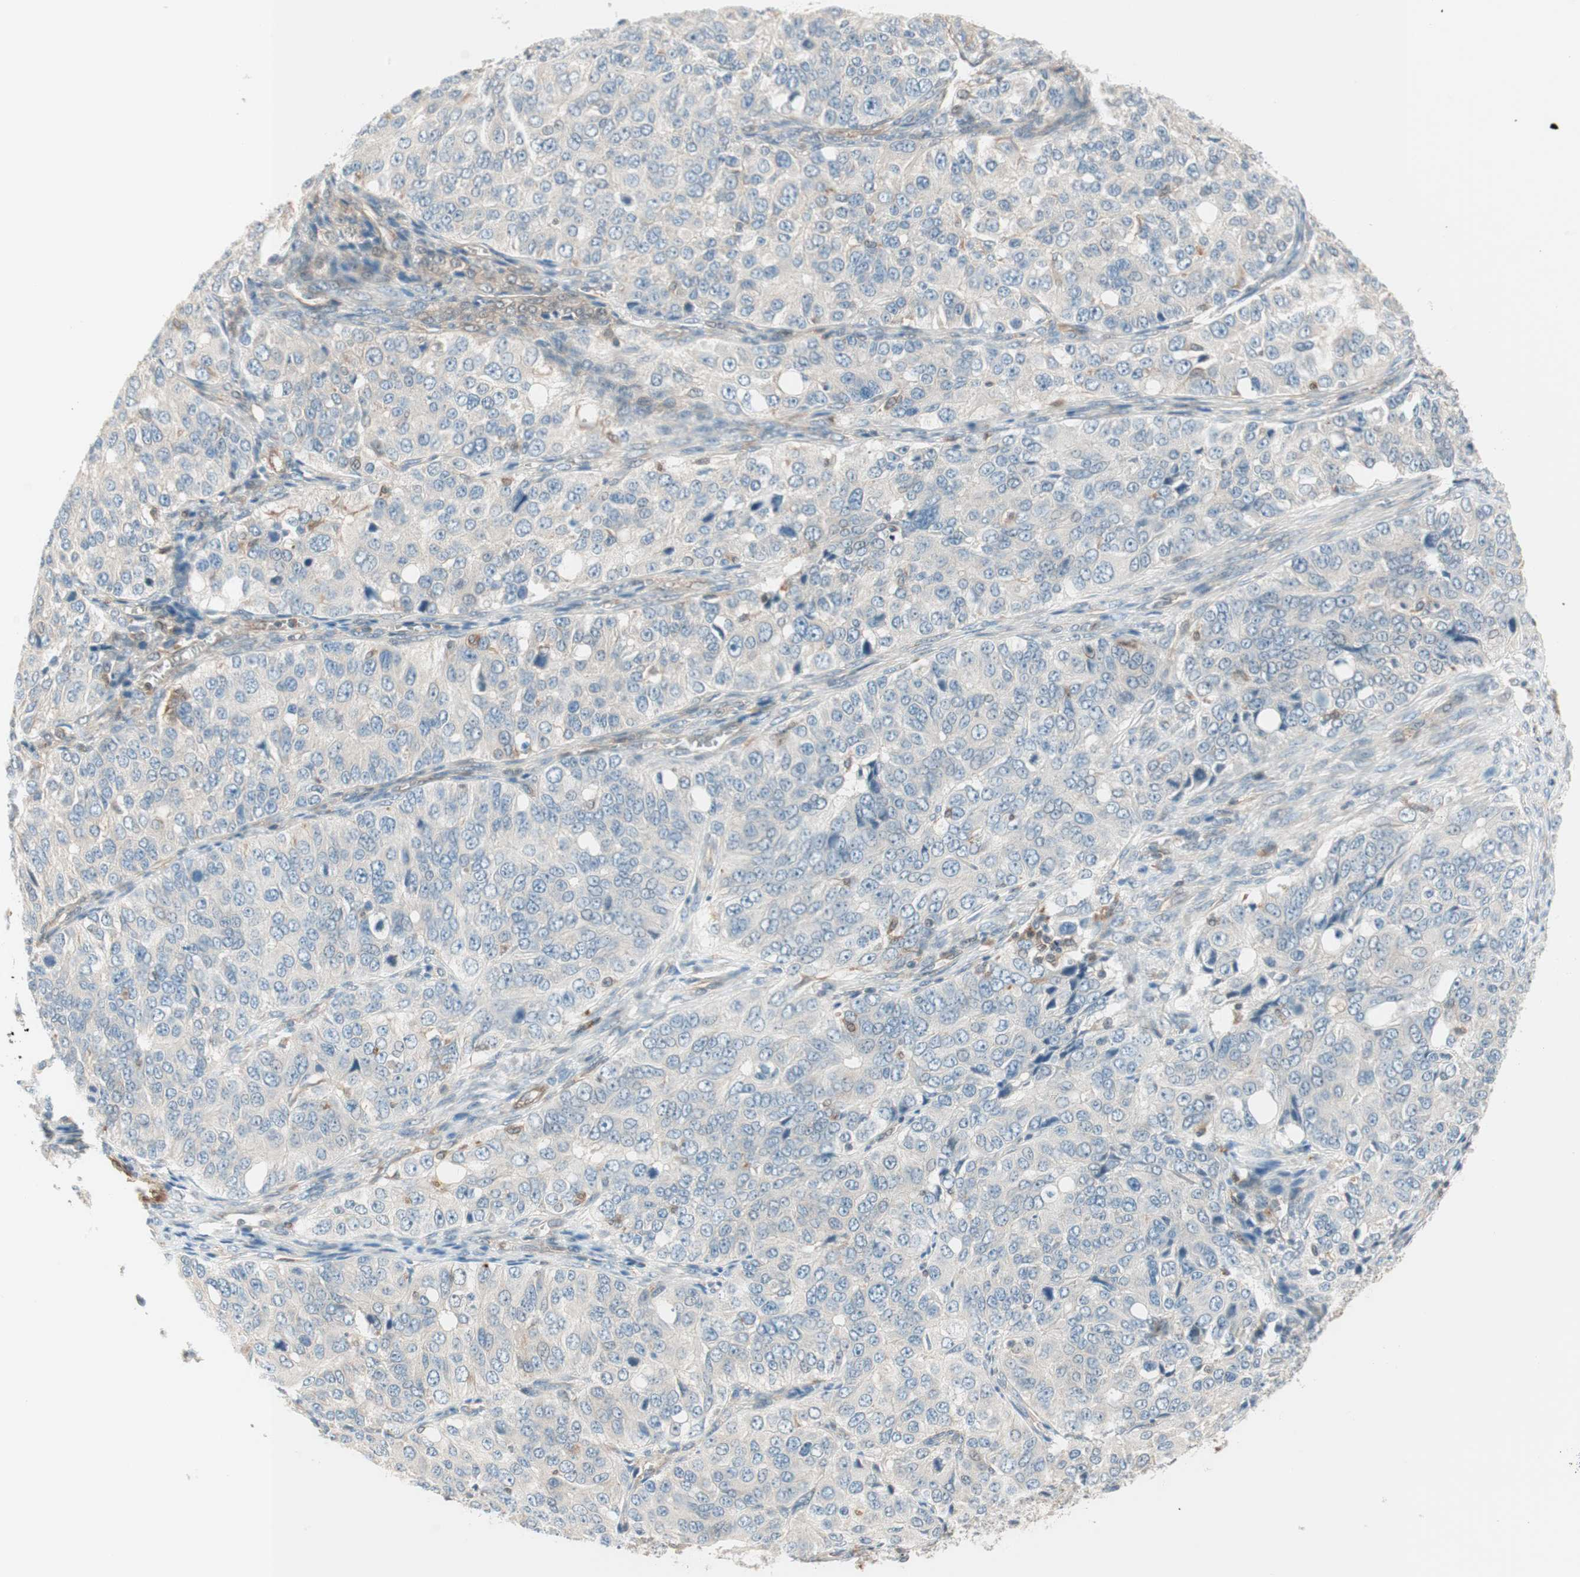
{"staining": {"intensity": "weak", "quantity": "<25%", "location": "cytoplasmic/membranous"}, "tissue": "ovarian cancer", "cell_type": "Tumor cells", "image_type": "cancer", "snomed": [{"axis": "morphology", "description": "Carcinoma, endometroid"}, {"axis": "topography", "description": "Ovary"}], "caption": "This is an immunohistochemistry image of human endometroid carcinoma (ovarian). There is no staining in tumor cells.", "gene": "GALT", "patient": {"sex": "female", "age": 51}}